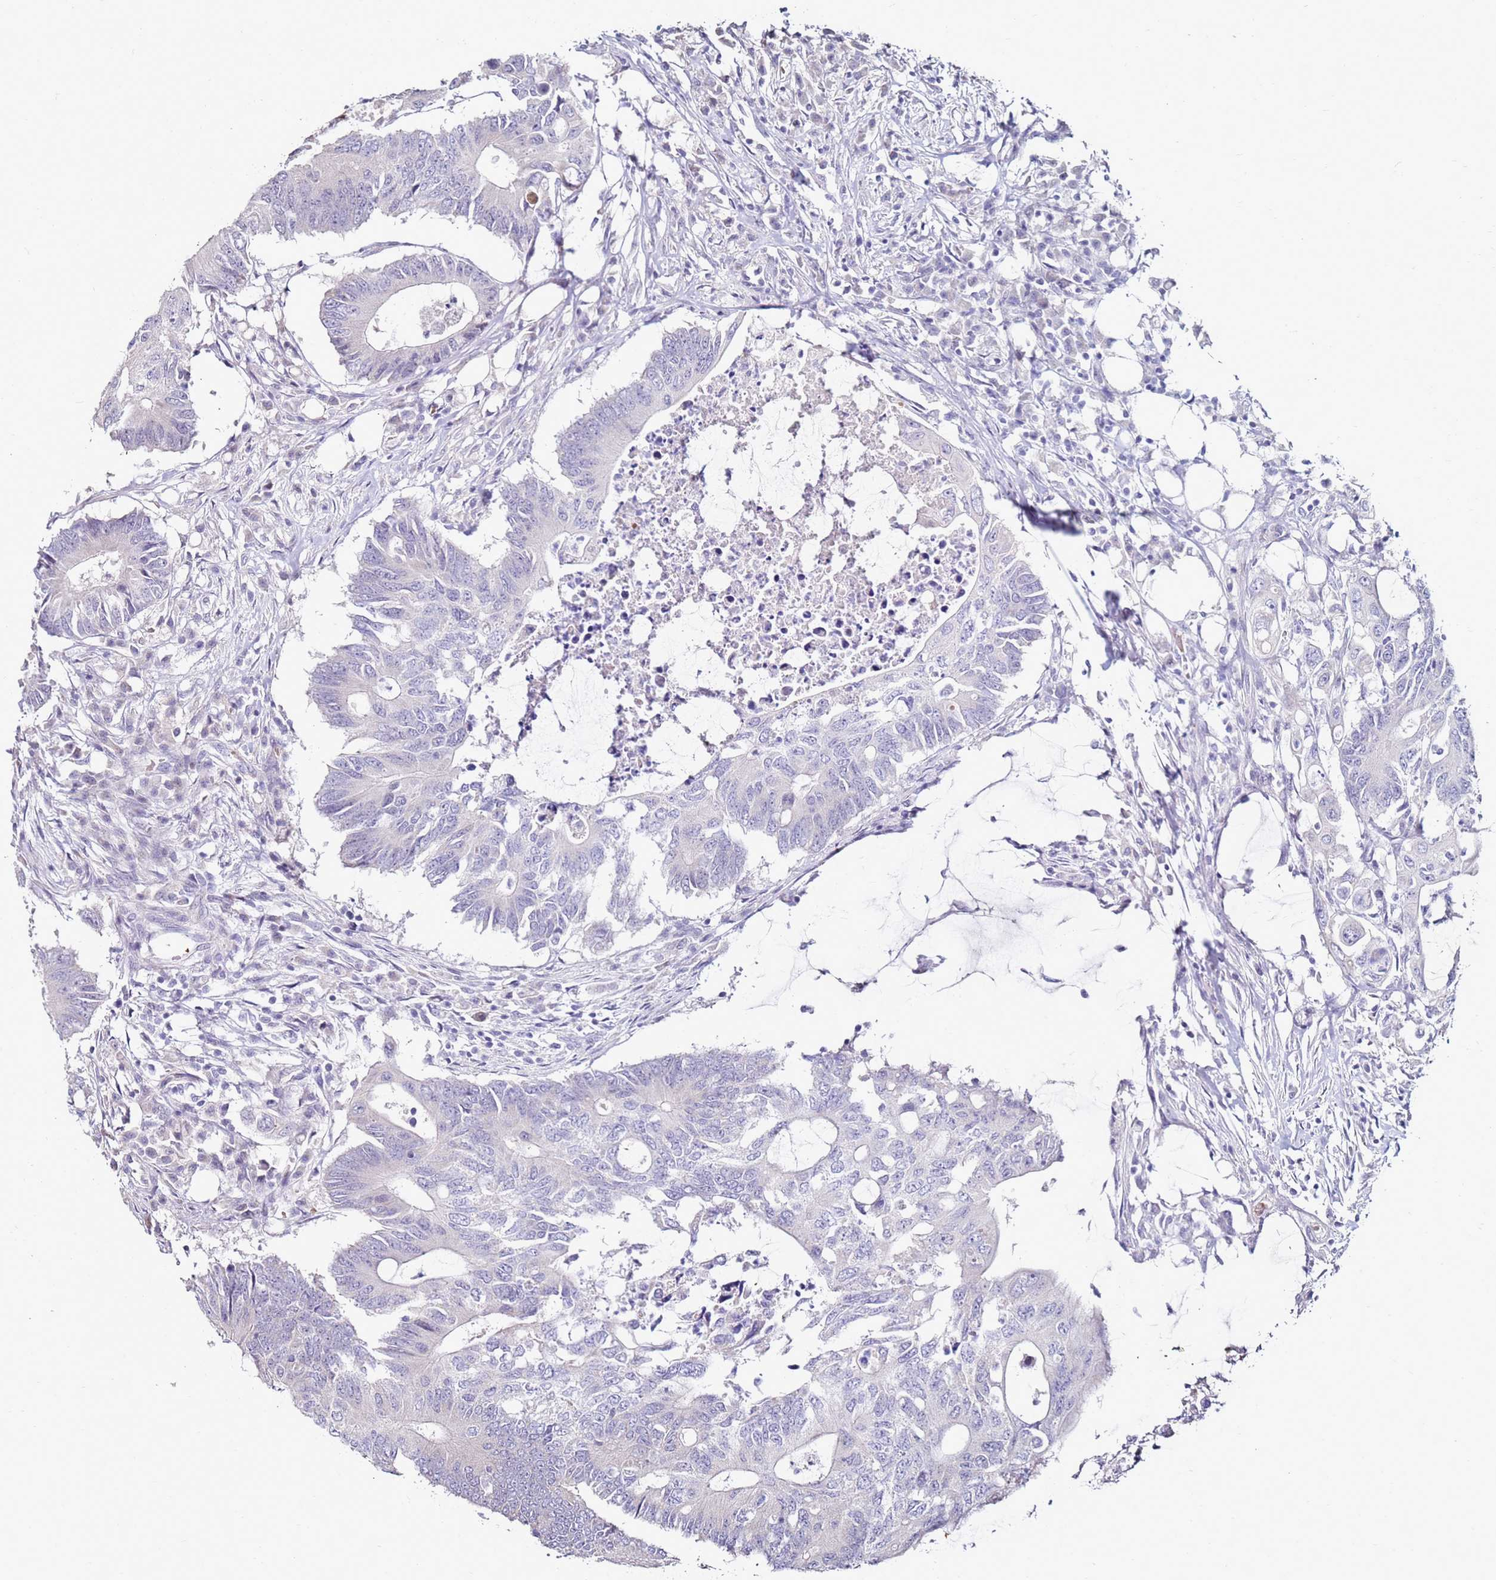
{"staining": {"intensity": "negative", "quantity": "none", "location": "none"}, "tissue": "colorectal cancer", "cell_type": "Tumor cells", "image_type": "cancer", "snomed": [{"axis": "morphology", "description": "Adenocarcinoma, NOS"}, {"axis": "topography", "description": "Colon"}], "caption": "This is a histopathology image of immunohistochemistry staining of adenocarcinoma (colorectal), which shows no expression in tumor cells.", "gene": "RARS2", "patient": {"sex": "male", "age": 71}}